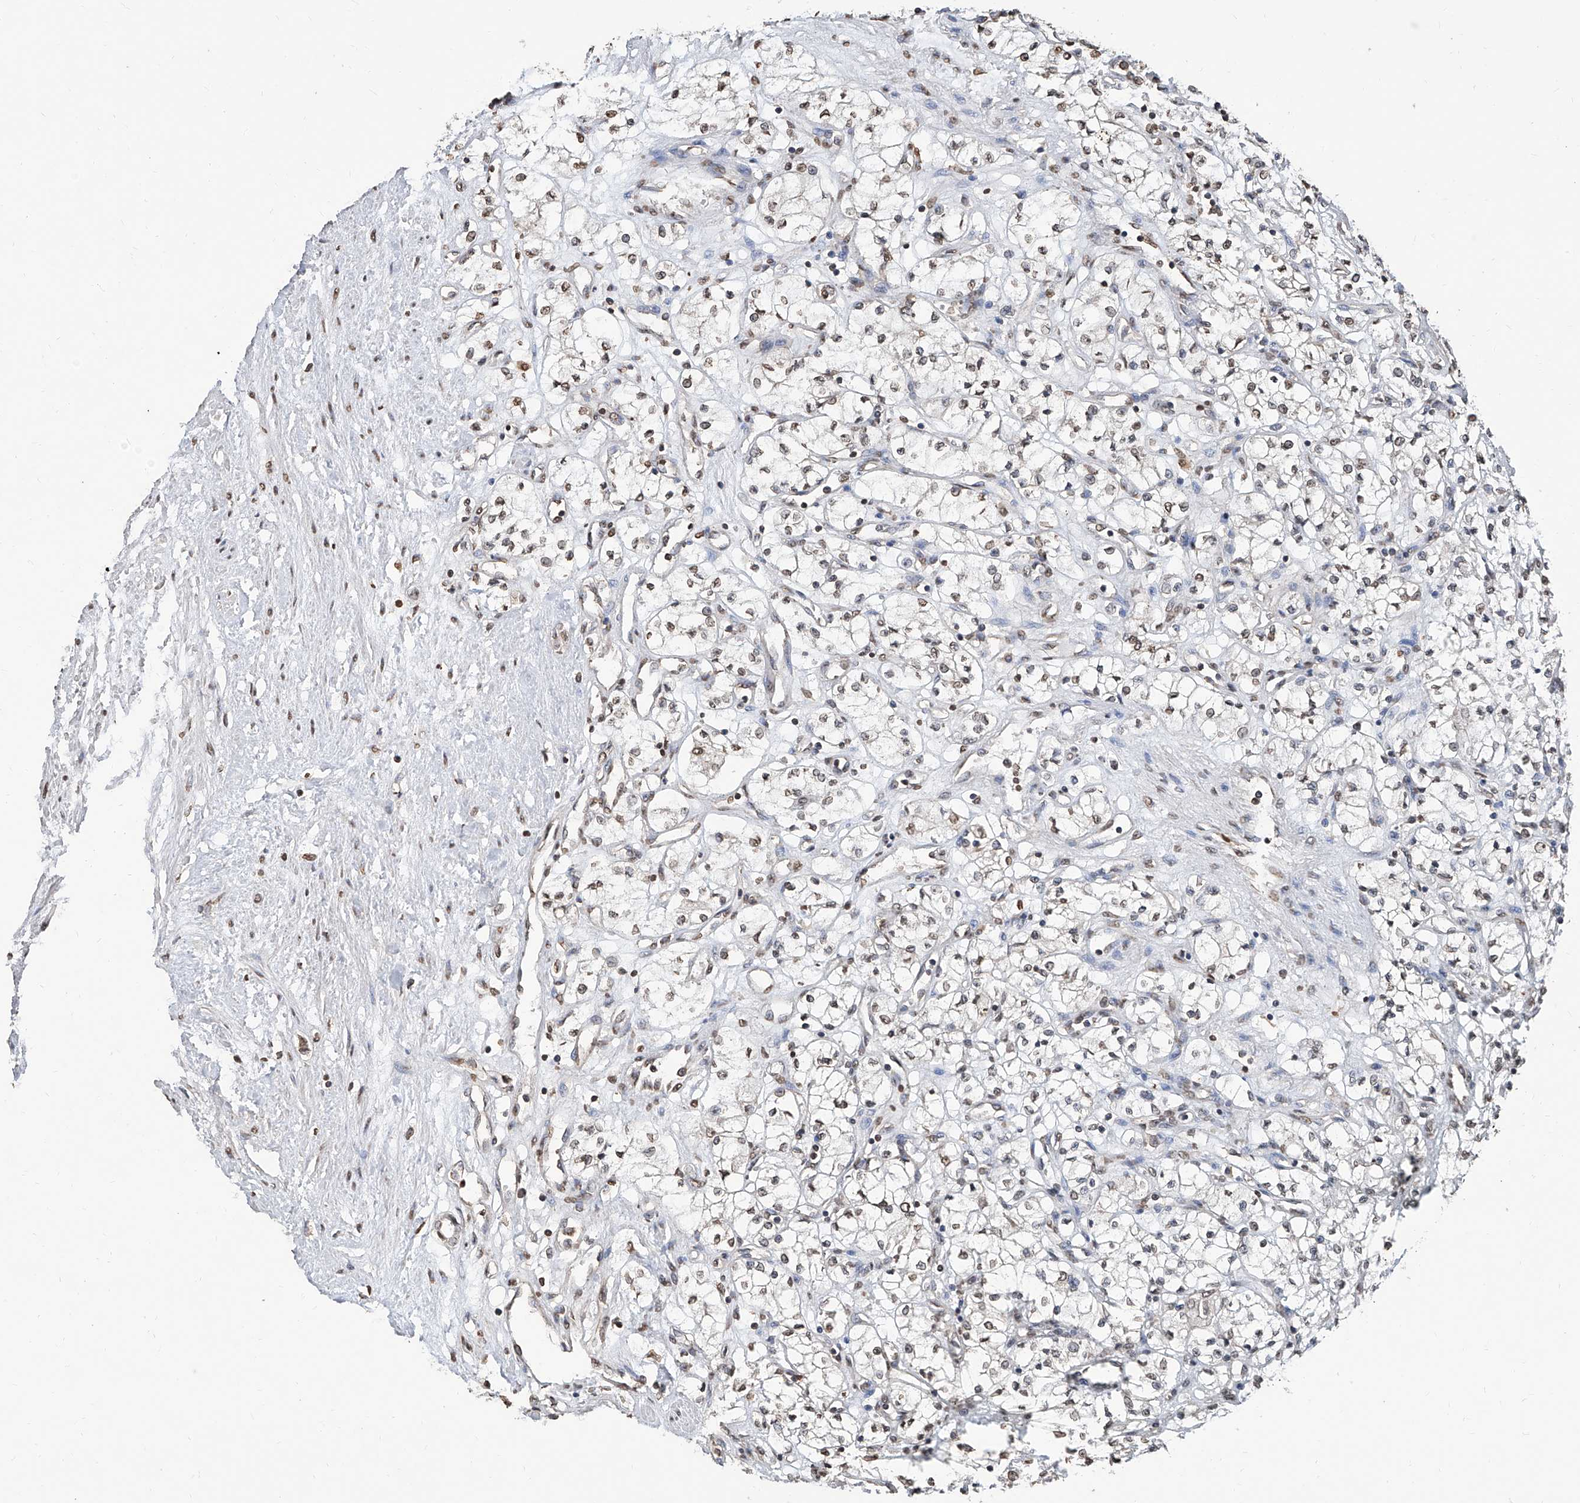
{"staining": {"intensity": "weak", "quantity": ">75%", "location": "nuclear"}, "tissue": "renal cancer", "cell_type": "Tumor cells", "image_type": "cancer", "snomed": [{"axis": "morphology", "description": "Adenocarcinoma, NOS"}, {"axis": "topography", "description": "Kidney"}], "caption": "Immunohistochemical staining of human adenocarcinoma (renal) reveals weak nuclear protein expression in about >75% of tumor cells.", "gene": "RP9", "patient": {"sex": "male", "age": 59}}